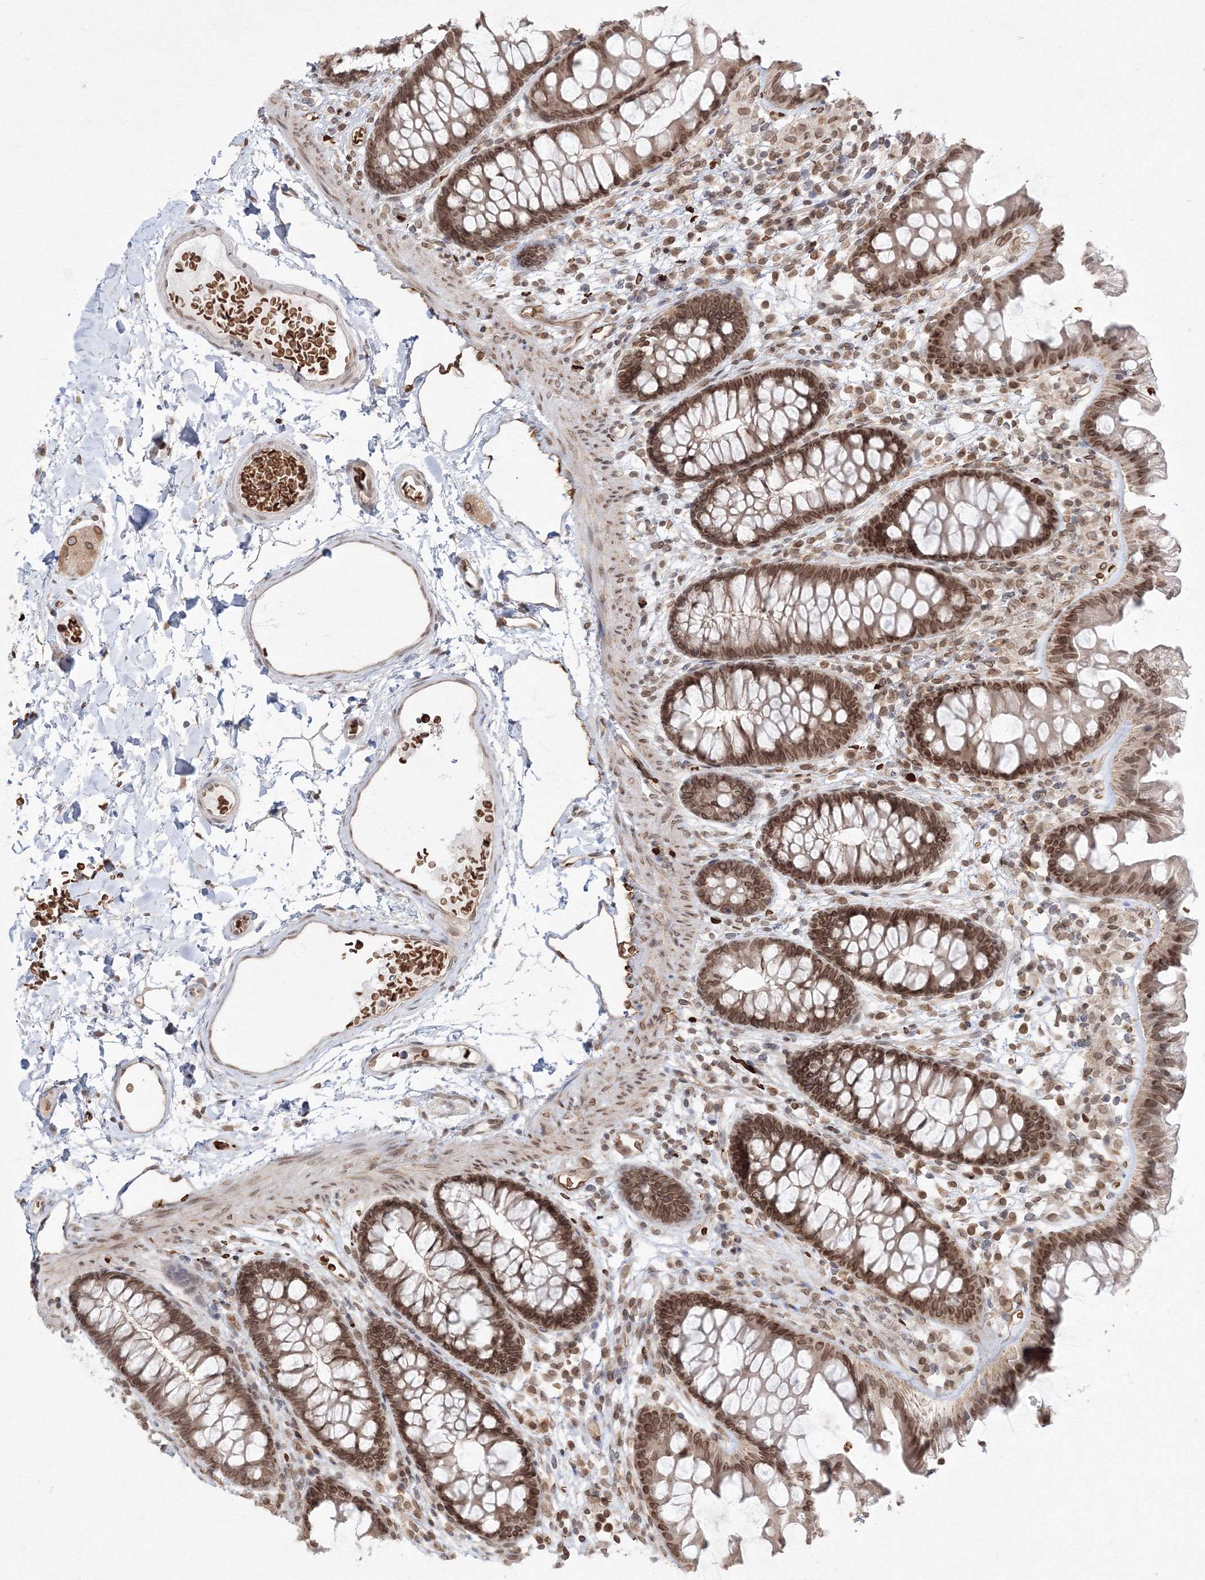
{"staining": {"intensity": "moderate", "quantity": "25%-75%", "location": "cytoplasmic/membranous,nuclear"}, "tissue": "colon", "cell_type": "Endothelial cells", "image_type": "normal", "snomed": [{"axis": "morphology", "description": "Normal tissue, NOS"}, {"axis": "topography", "description": "Colon"}], "caption": "Immunohistochemical staining of normal human colon reveals medium levels of moderate cytoplasmic/membranous,nuclear staining in about 25%-75% of endothelial cells.", "gene": "DNAJB2", "patient": {"sex": "female", "age": 62}}